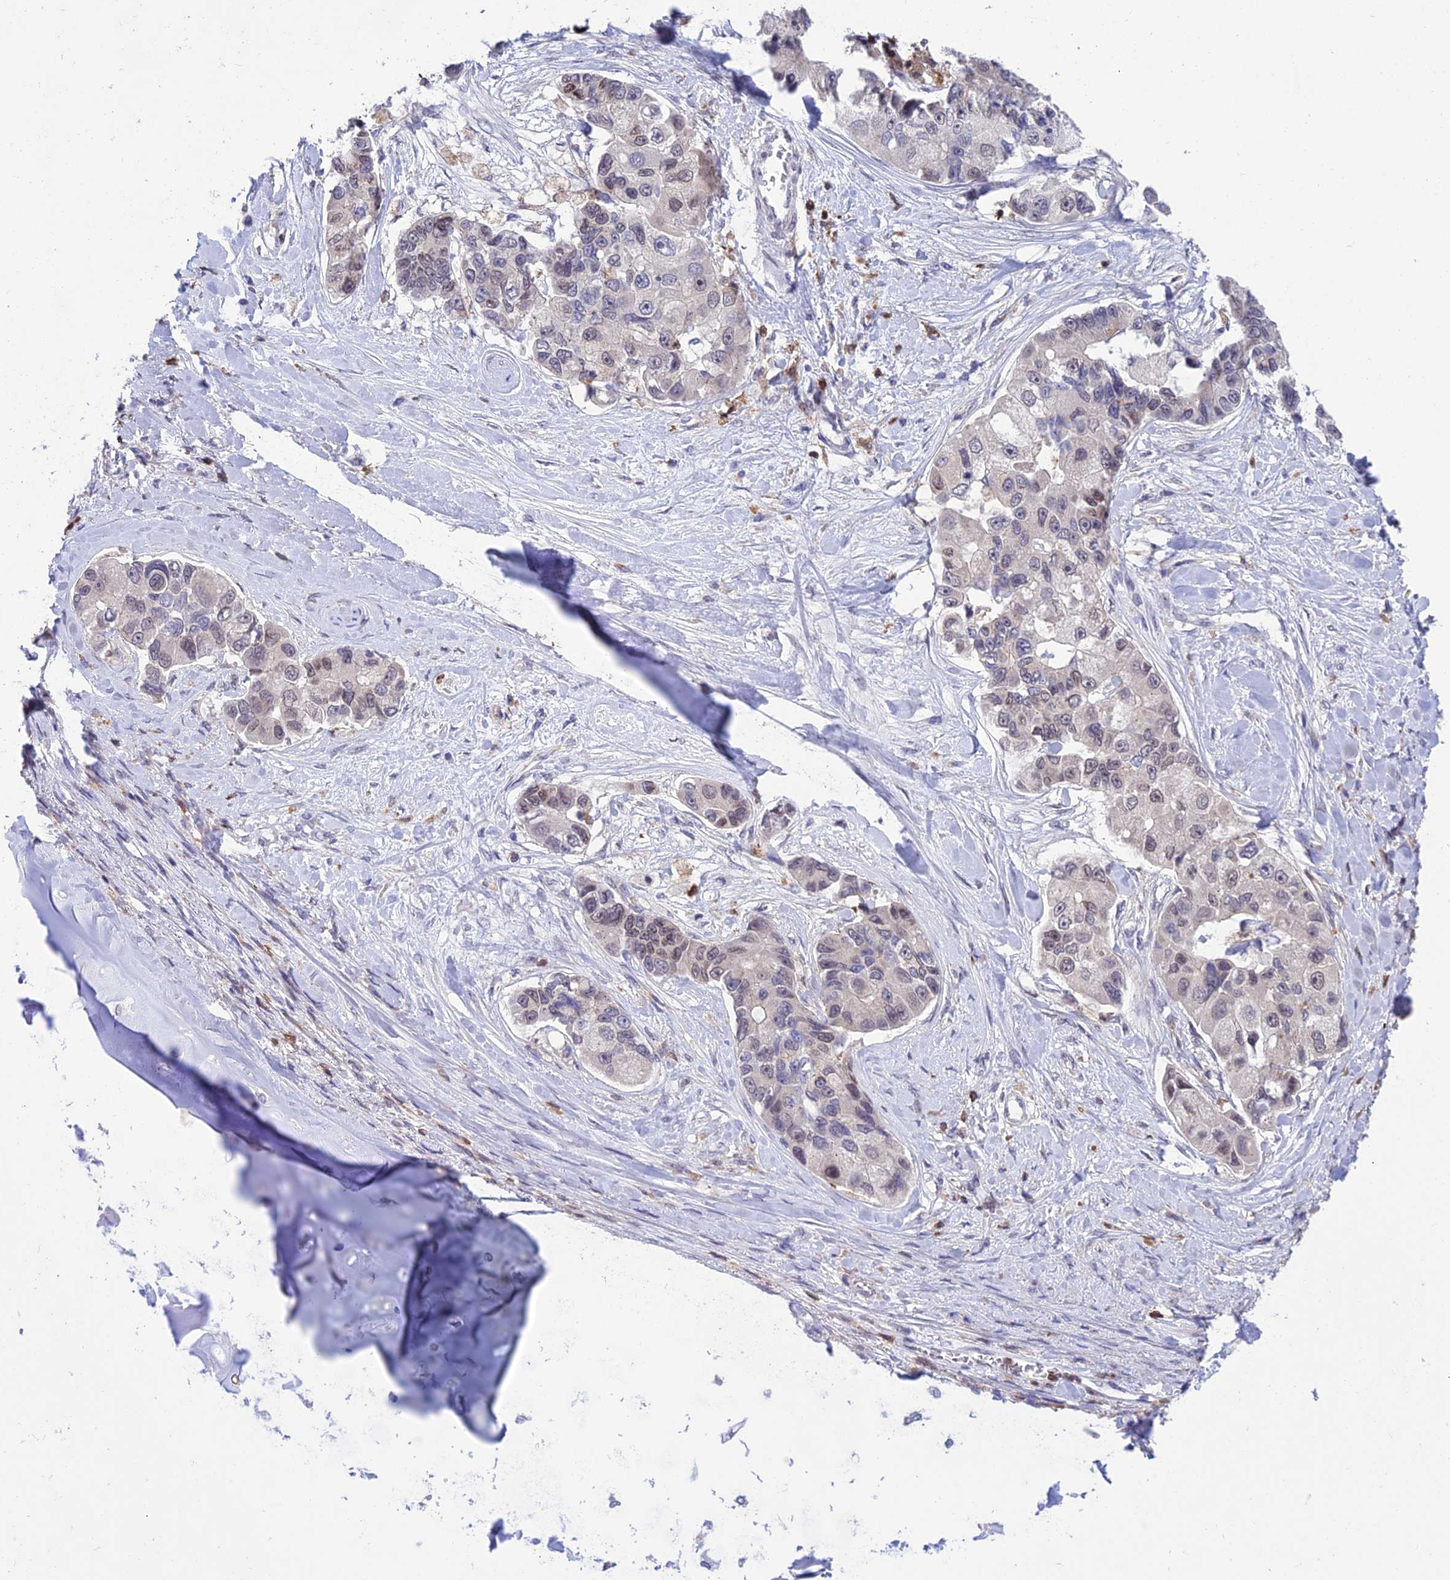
{"staining": {"intensity": "weak", "quantity": "<25%", "location": "nuclear"}, "tissue": "lung cancer", "cell_type": "Tumor cells", "image_type": "cancer", "snomed": [{"axis": "morphology", "description": "Adenocarcinoma, NOS"}, {"axis": "topography", "description": "Lung"}], "caption": "Immunohistochemistry image of lung cancer (adenocarcinoma) stained for a protein (brown), which exhibits no positivity in tumor cells. (DAB (3,3'-diaminobenzidine) IHC with hematoxylin counter stain).", "gene": "FAM76A", "patient": {"sex": "female", "age": 54}}